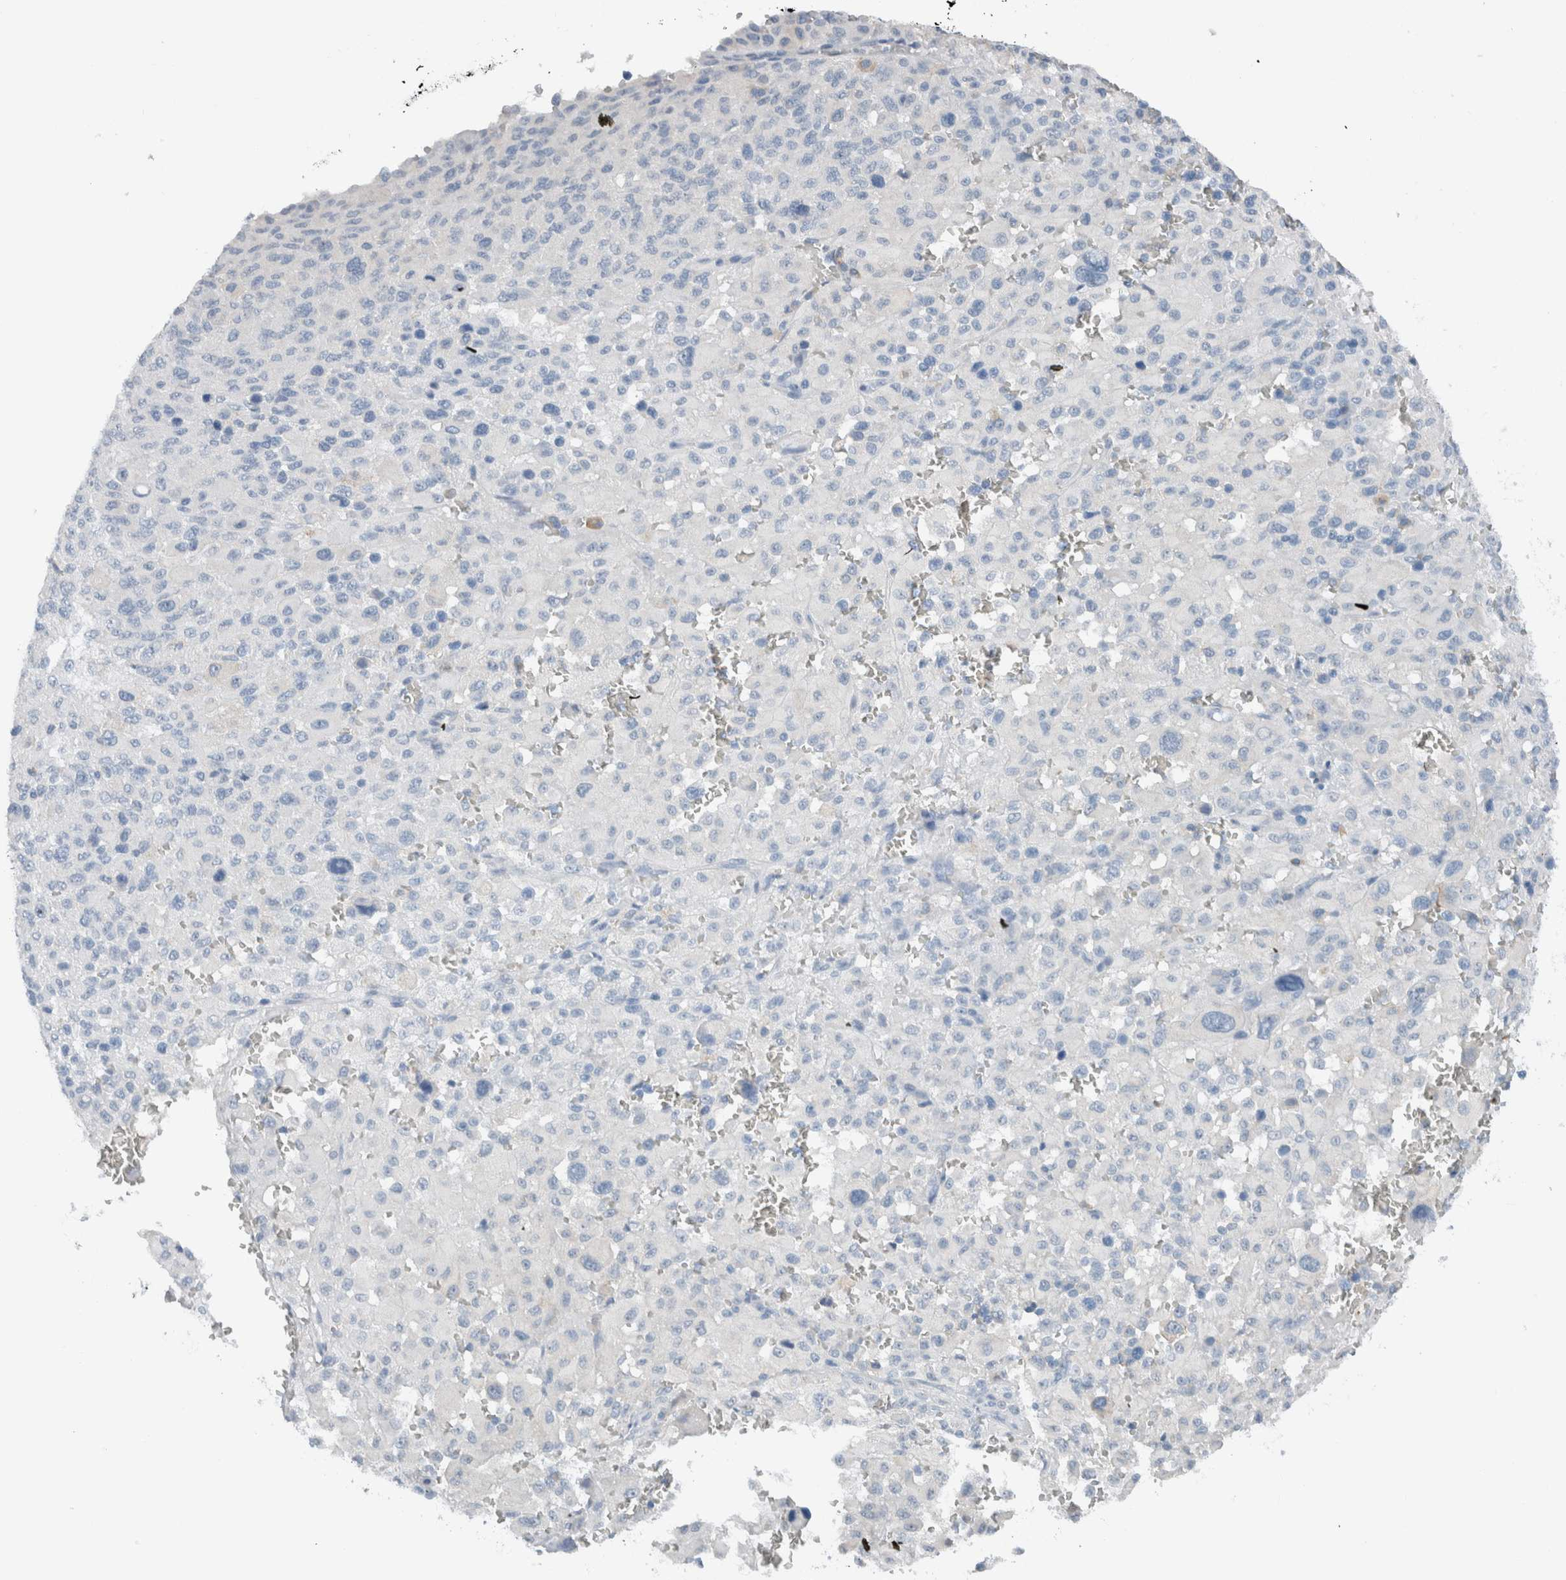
{"staining": {"intensity": "negative", "quantity": "none", "location": "none"}, "tissue": "melanoma", "cell_type": "Tumor cells", "image_type": "cancer", "snomed": [{"axis": "morphology", "description": "Malignant melanoma, Metastatic site"}, {"axis": "topography", "description": "Skin"}], "caption": "There is no significant staining in tumor cells of malignant melanoma (metastatic site).", "gene": "DUOX1", "patient": {"sex": "female", "age": 74}}